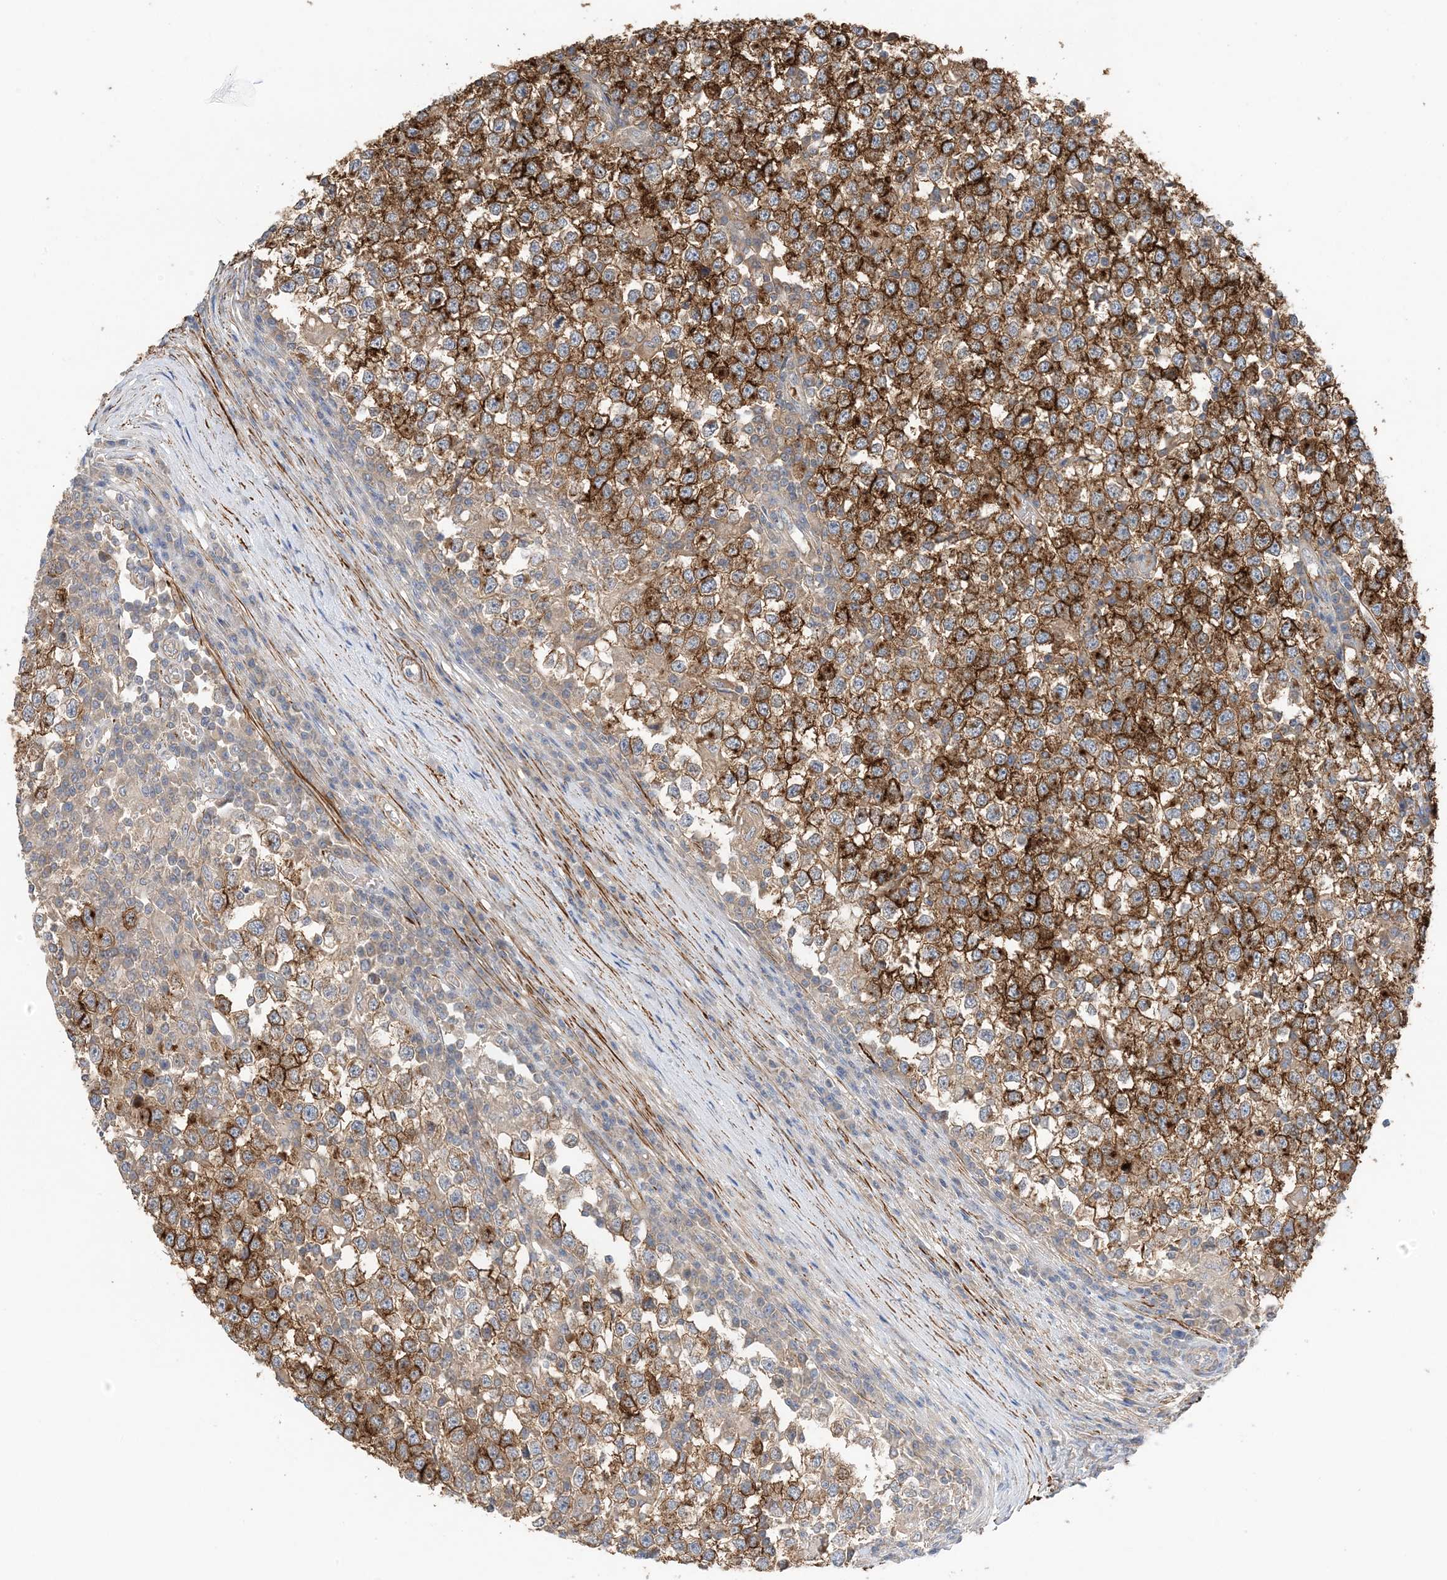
{"staining": {"intensity": "strong", "quantity": ">75%", "location": "cytoplasmic/membranous"}, "tissue": "testis cancer", "cell_type": "Tumor cells", "image_type": "cancer", "snomed": [{"axis": "morphology", "description": "Seminoma, NOS"}, {"axis": "topography", "description": "Testis"}], "caption": "This image demonstrates immunohistochemistry (IHC) staining of human testis seminoma, with high strong cytoplasmic/membranous staining in about >75% of tumor cells.", "gene": "KIFBP", "patient": {"sex": "male", "age": 65}}